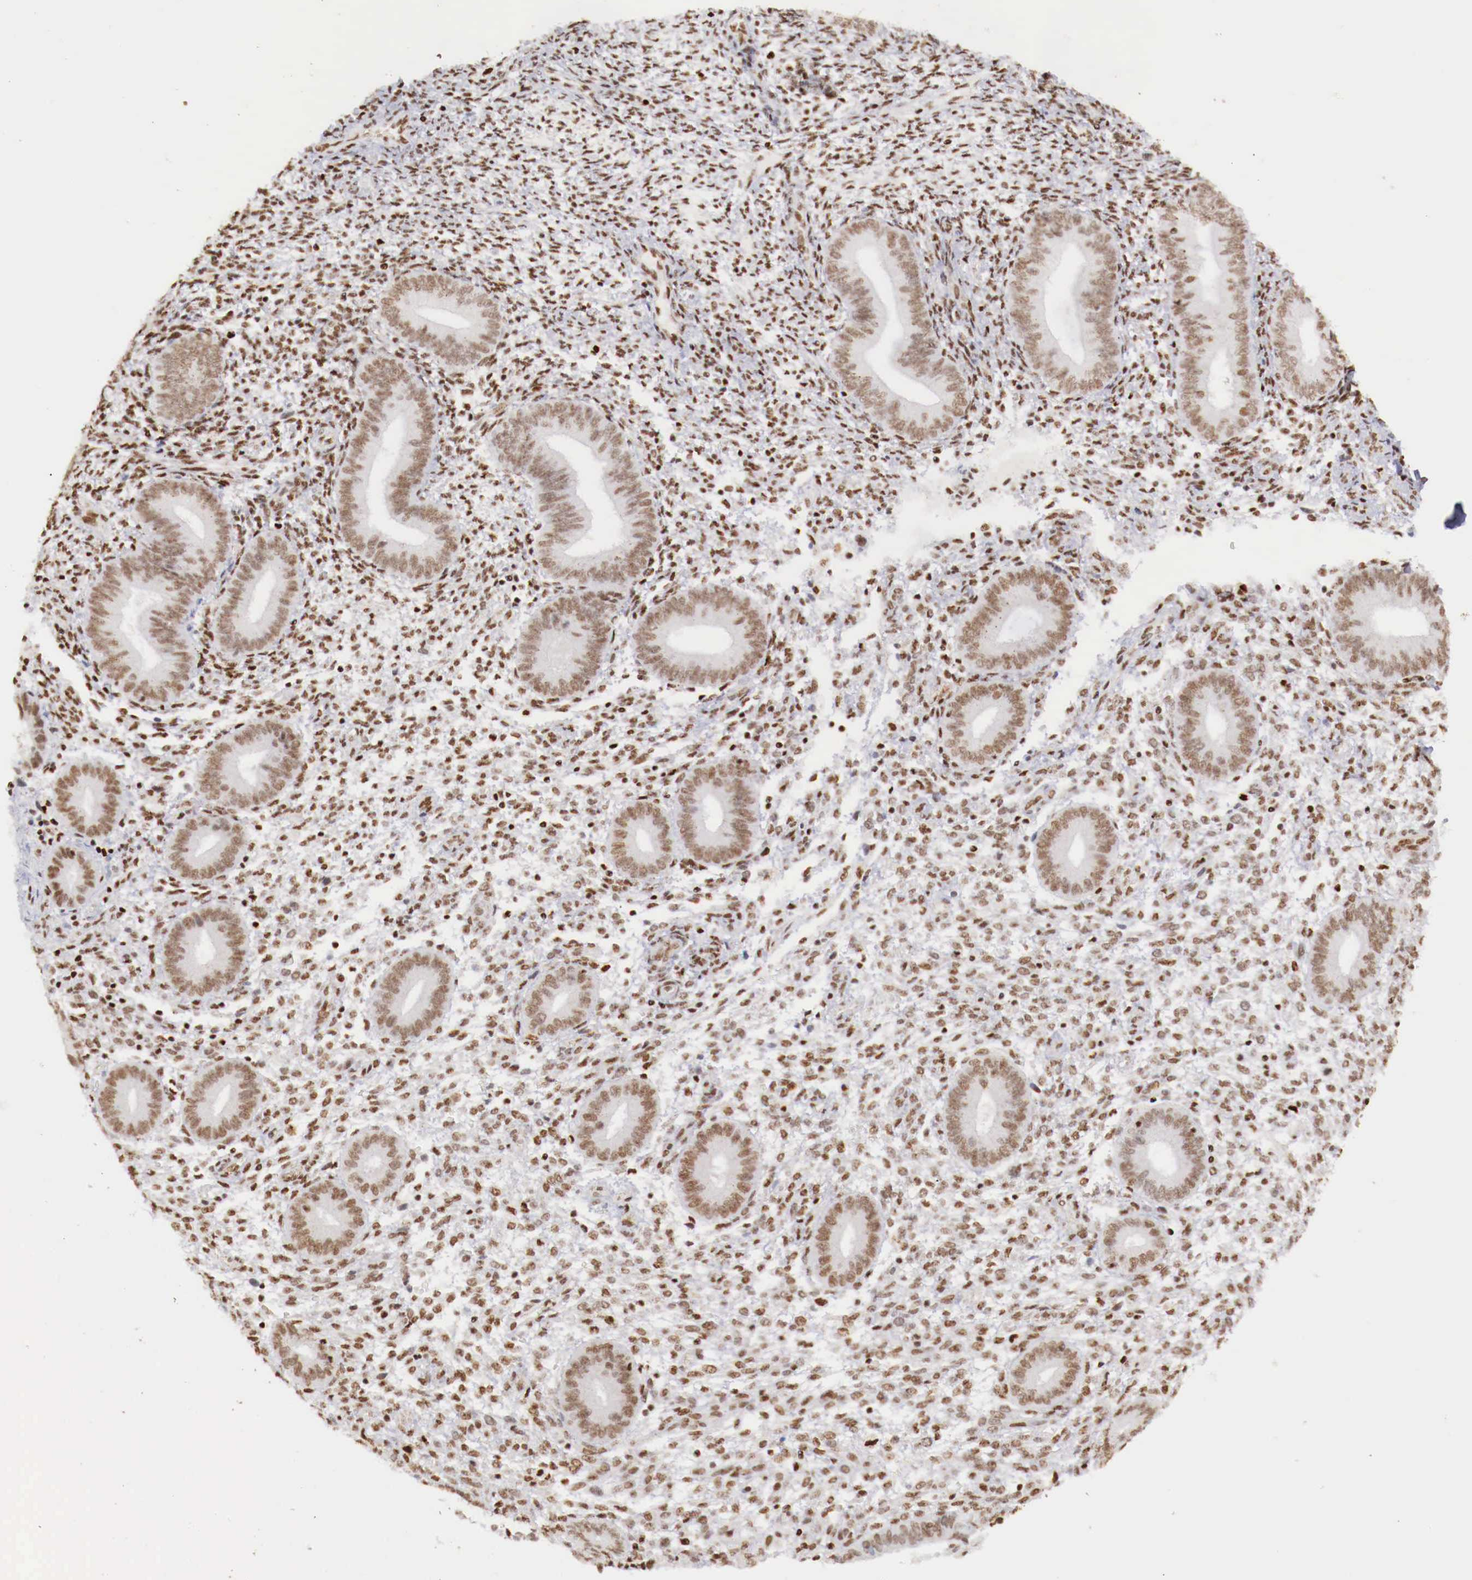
{"staining": {"intensity": "moderate", "quantity": ">75%", "location": "nuclear"}, "tissue": "endometrium", "cell_type": "Cells in endometrial stroma", "image_type": "normal", "snomed": [{"axis": "morphology", "description": "Normal tissue, NOS"}, {"axis": "topography", "description": "Endometrium"}], "caption": "Approximately >75% of cells in endometrial stroma in unremarkable endometrium demonstrate moderate nuclear protein positivity as visualized by brown immunohistochemical staining.", "gene": "MAX", "patient": {"sex": "female", "age": 35}}